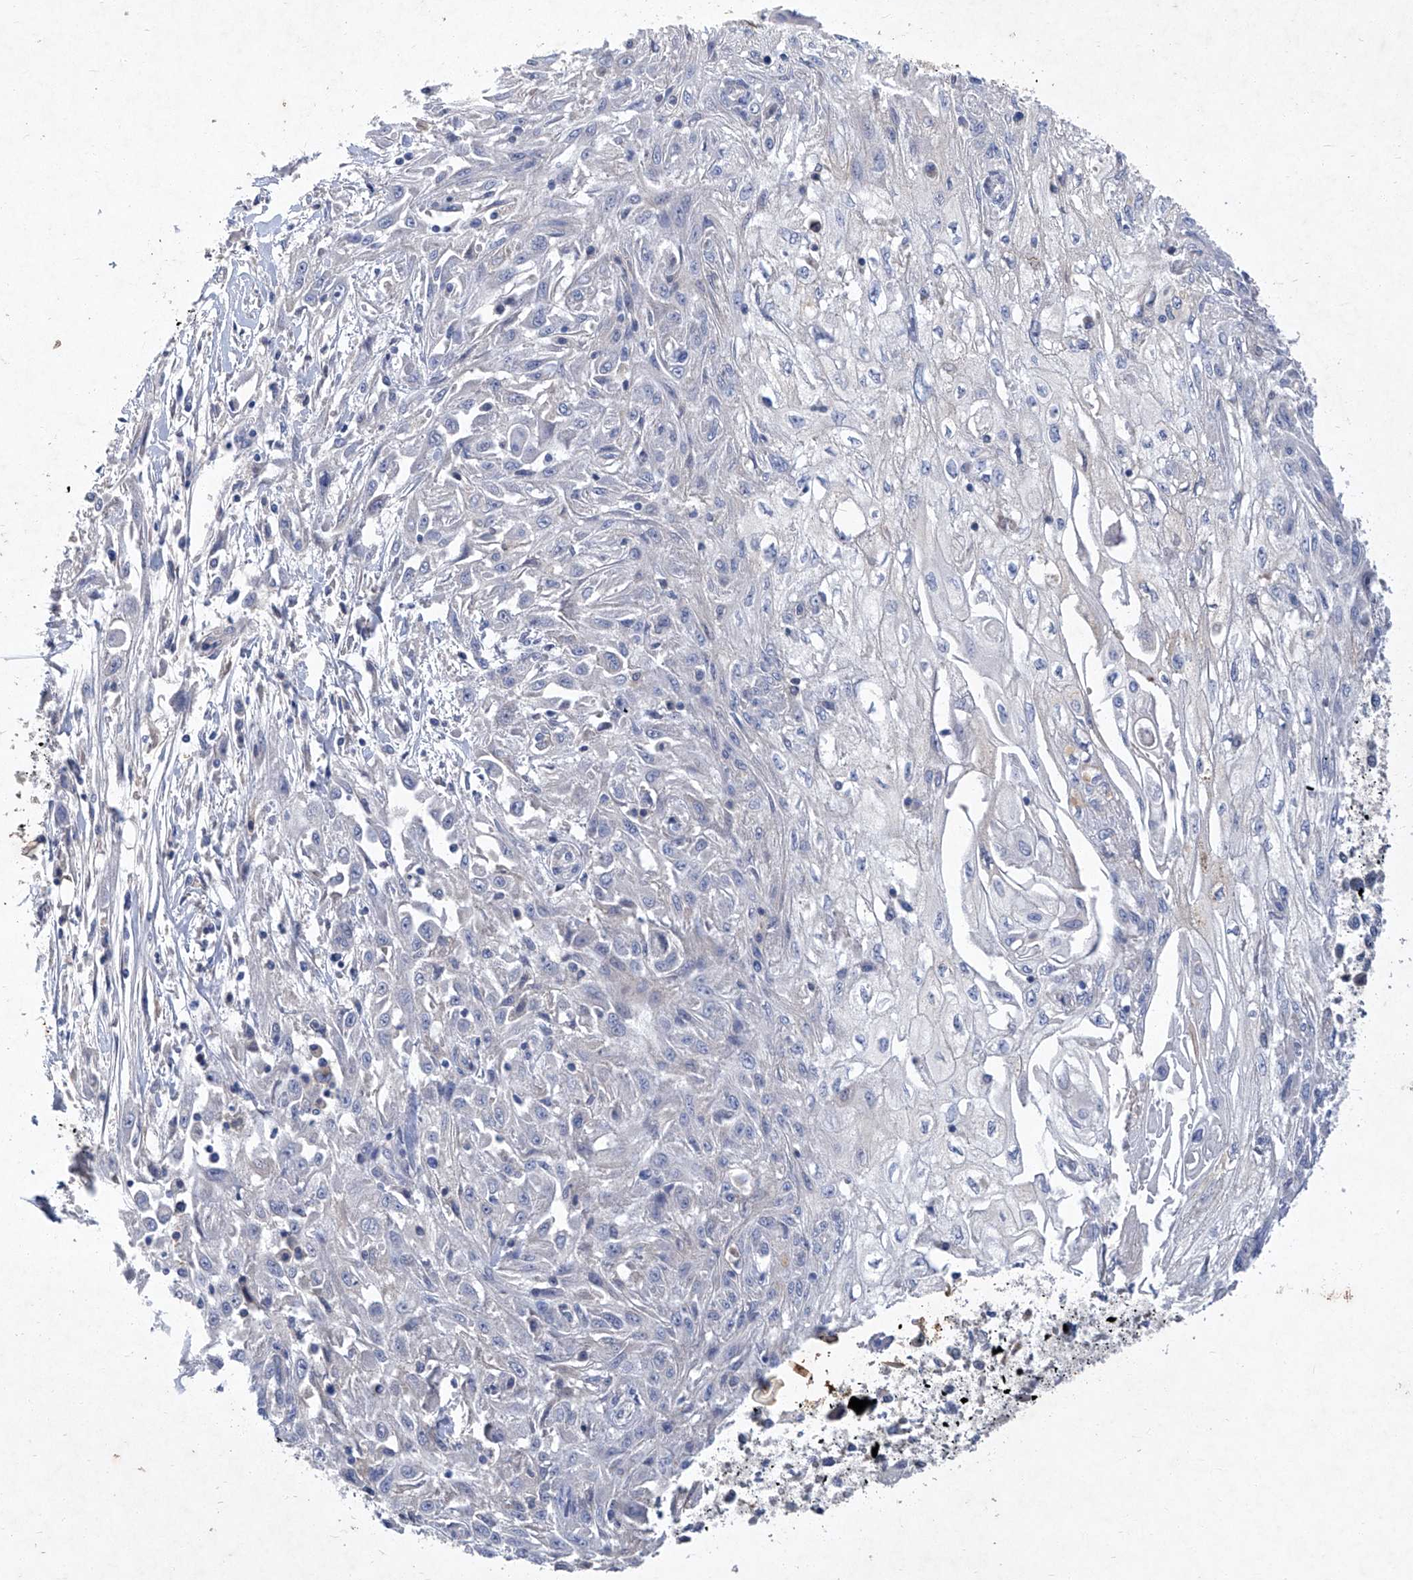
{"staining": {"intensity": "negative", "quantity": "none", "location": "none"}, "tissue": "skin cancer", "cell_type": "Tumor cells", "image_type": "cancer", "snomed": [{"axis": "morphology", "description": "Squamous cell carcinoma, NOS"}, {"axis": "morphology", "description": "Squamous cell carcinoma, metastatic, NOS"}, {"axis": "topography", "description": "Skin"}, {"axis": "topography", "description": "Lymph node"}], "caption": "Skin cancer (metastatic squamous cell carcinoma) was stained to show a protein in brown. There is no significant expression in tumor cells. (Immunohistochemistry (ihc), brightfield microscopy, high magnification).", "gene": "SBK2", "patient": {"sex": "male", "age": 75}}